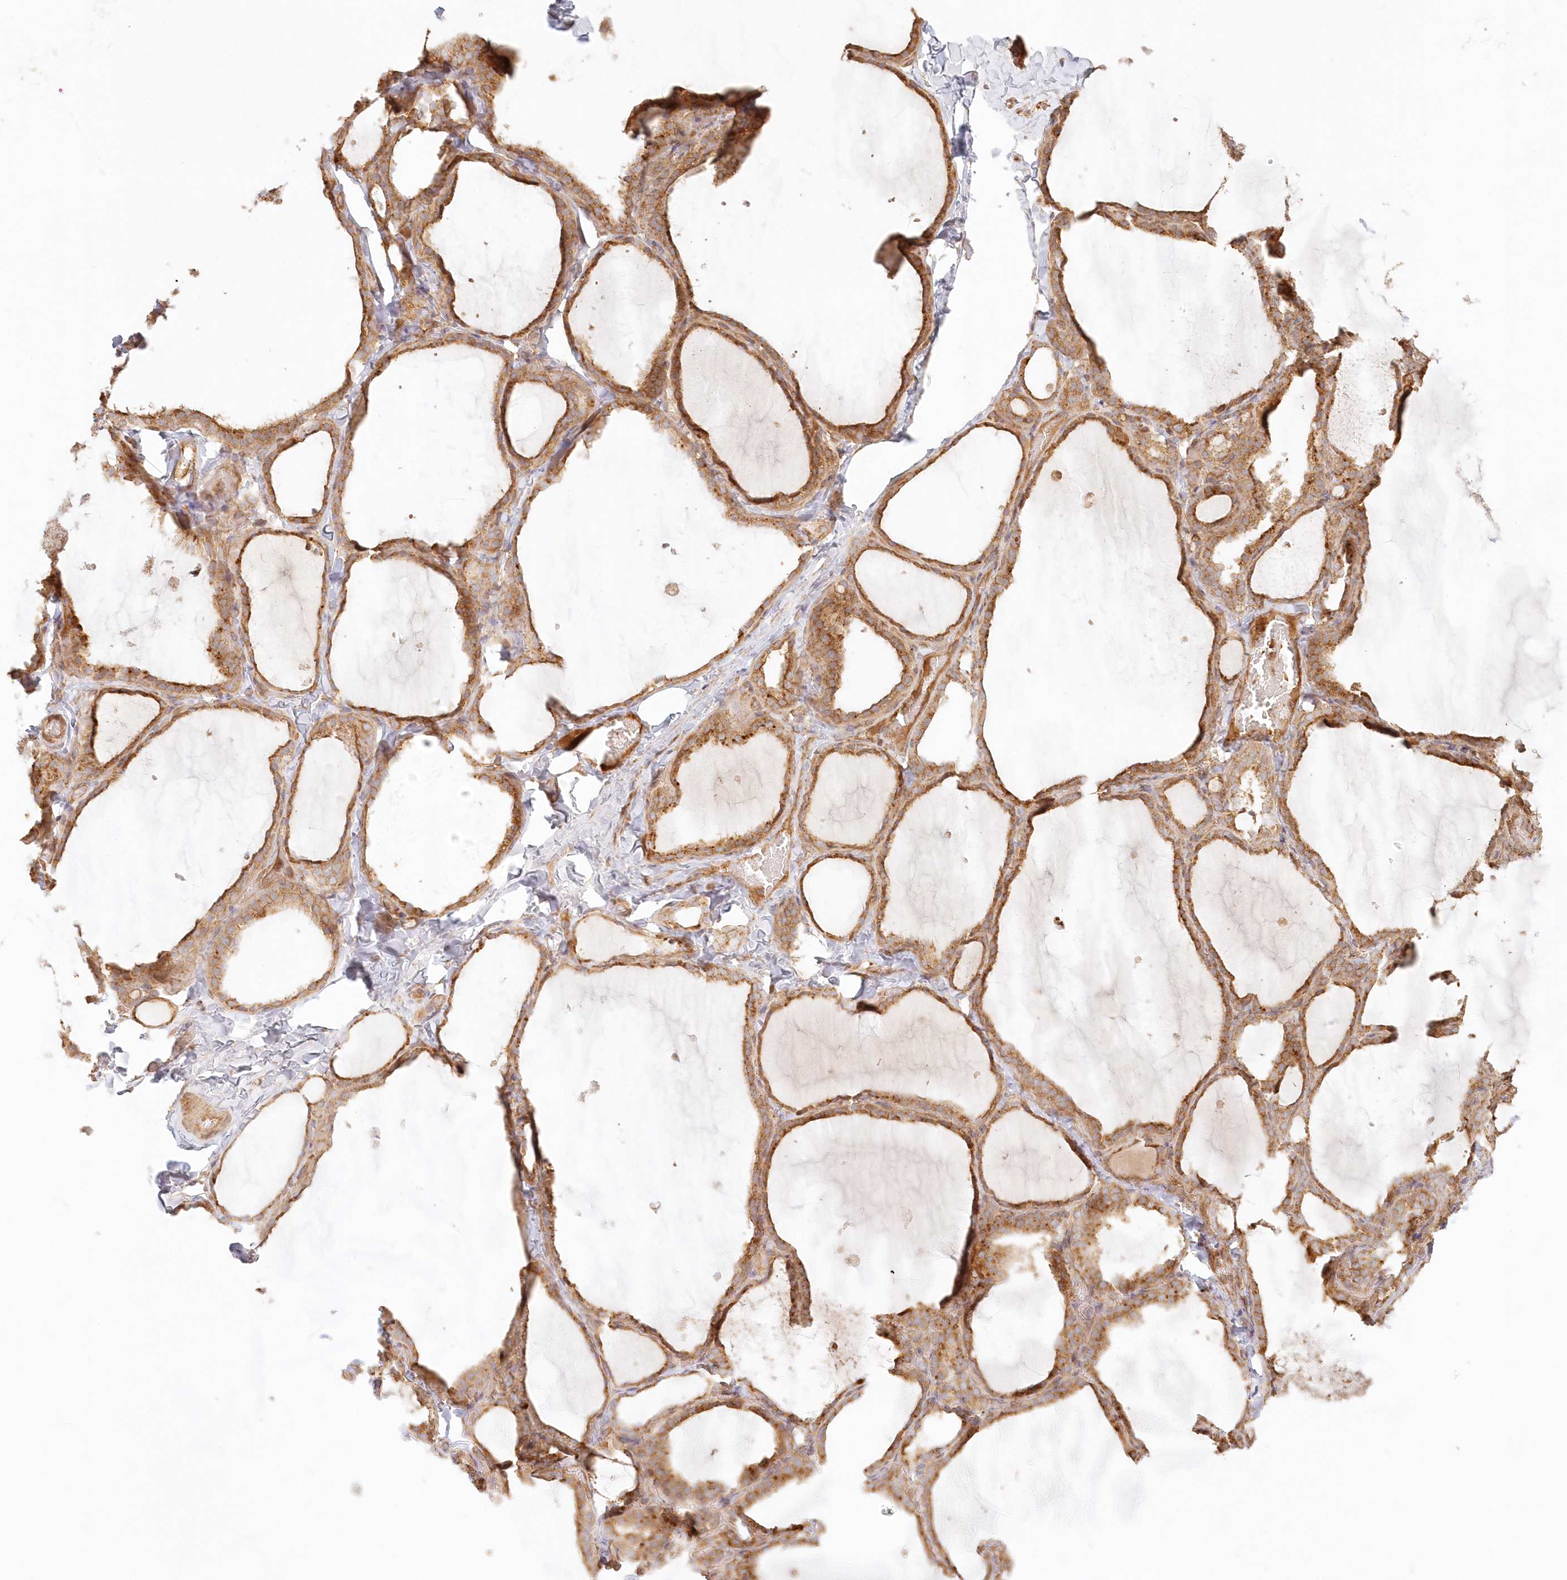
{"staining": {"intensity": "moderate", "quantity": ">75%", "location": "cytoplasmic/membranous"}, "tissue": "thyroid gland", "cell_type": "Glandular cells", "image_type": "normal", "snomed": [{"axis": "morphology", "description": "Normal tissue, NOS"}, {"axis": "topography", "description": "Thyroid gland"}], "caption": "Immunohistochemical staining of unremarkable human thyroid gland exhibits medium levels of moderate cytoplasmic/membranous staining in about >75% of glandular cells. The protein of interest is stained brown, and the nuclei are stained in blue (DAB (3,3'-diaminobenzidine) IHC with brightfield microscopy, high magnification).", "gene": "KIAA0232", "patient": {"sex": "female", "age": 22}}